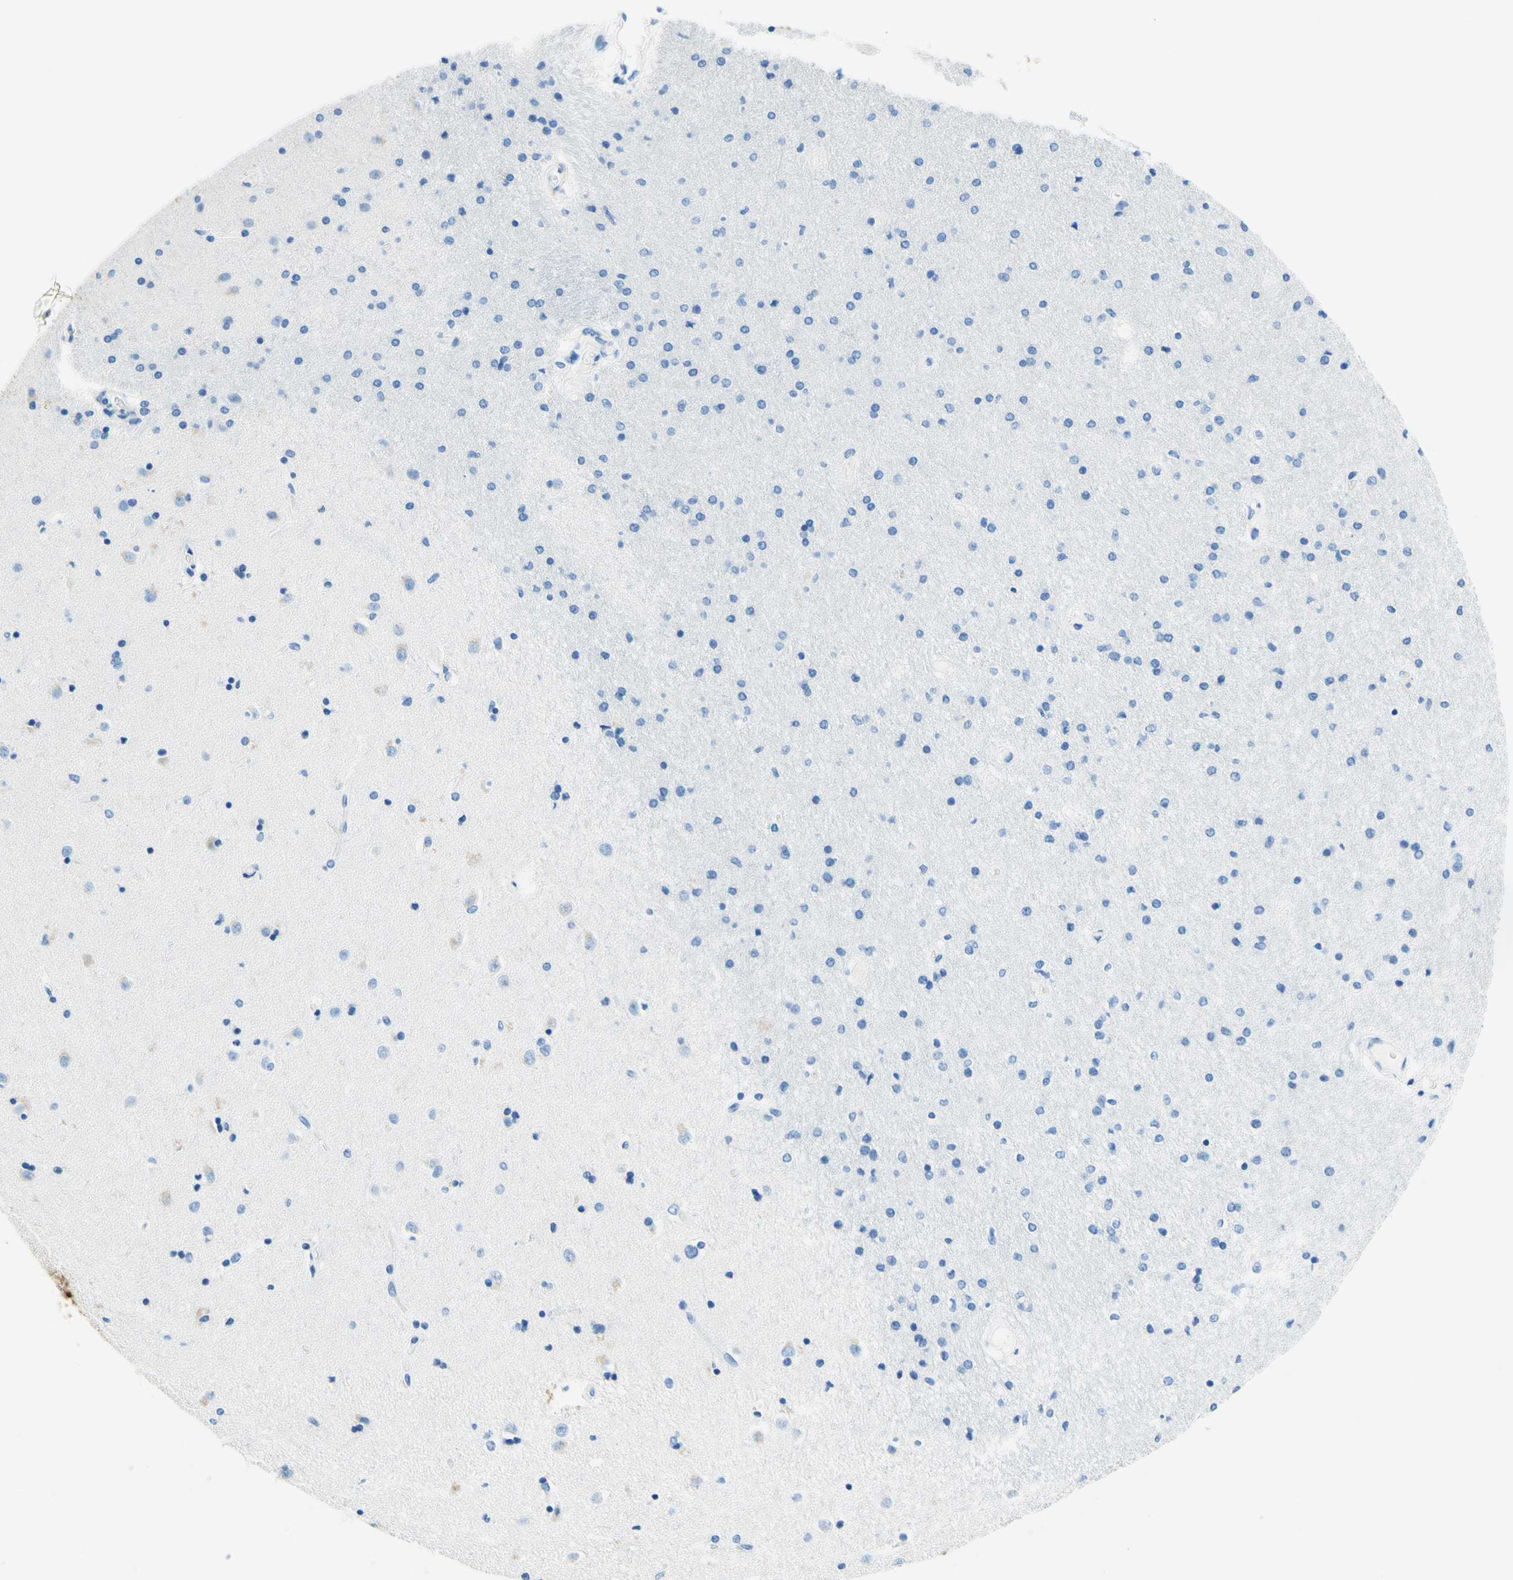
{"staining": {"intensity": "negative", "quantity": "none", "location": "none"}, "tissue": "caudate", "cell_type": "Glial cells", "image_type": "normal", "snomed": [{"axis": "morphology", "description": "Normal tissue, NOS"}, {"axis": "topography", "description": "Lateral ventricle wall"}], "caption": "Protein analysis of normal caudate reveals no significant staining in glial cells.", "gene": "MFAP5", "patient": {"sex": "female", "age": 54}}